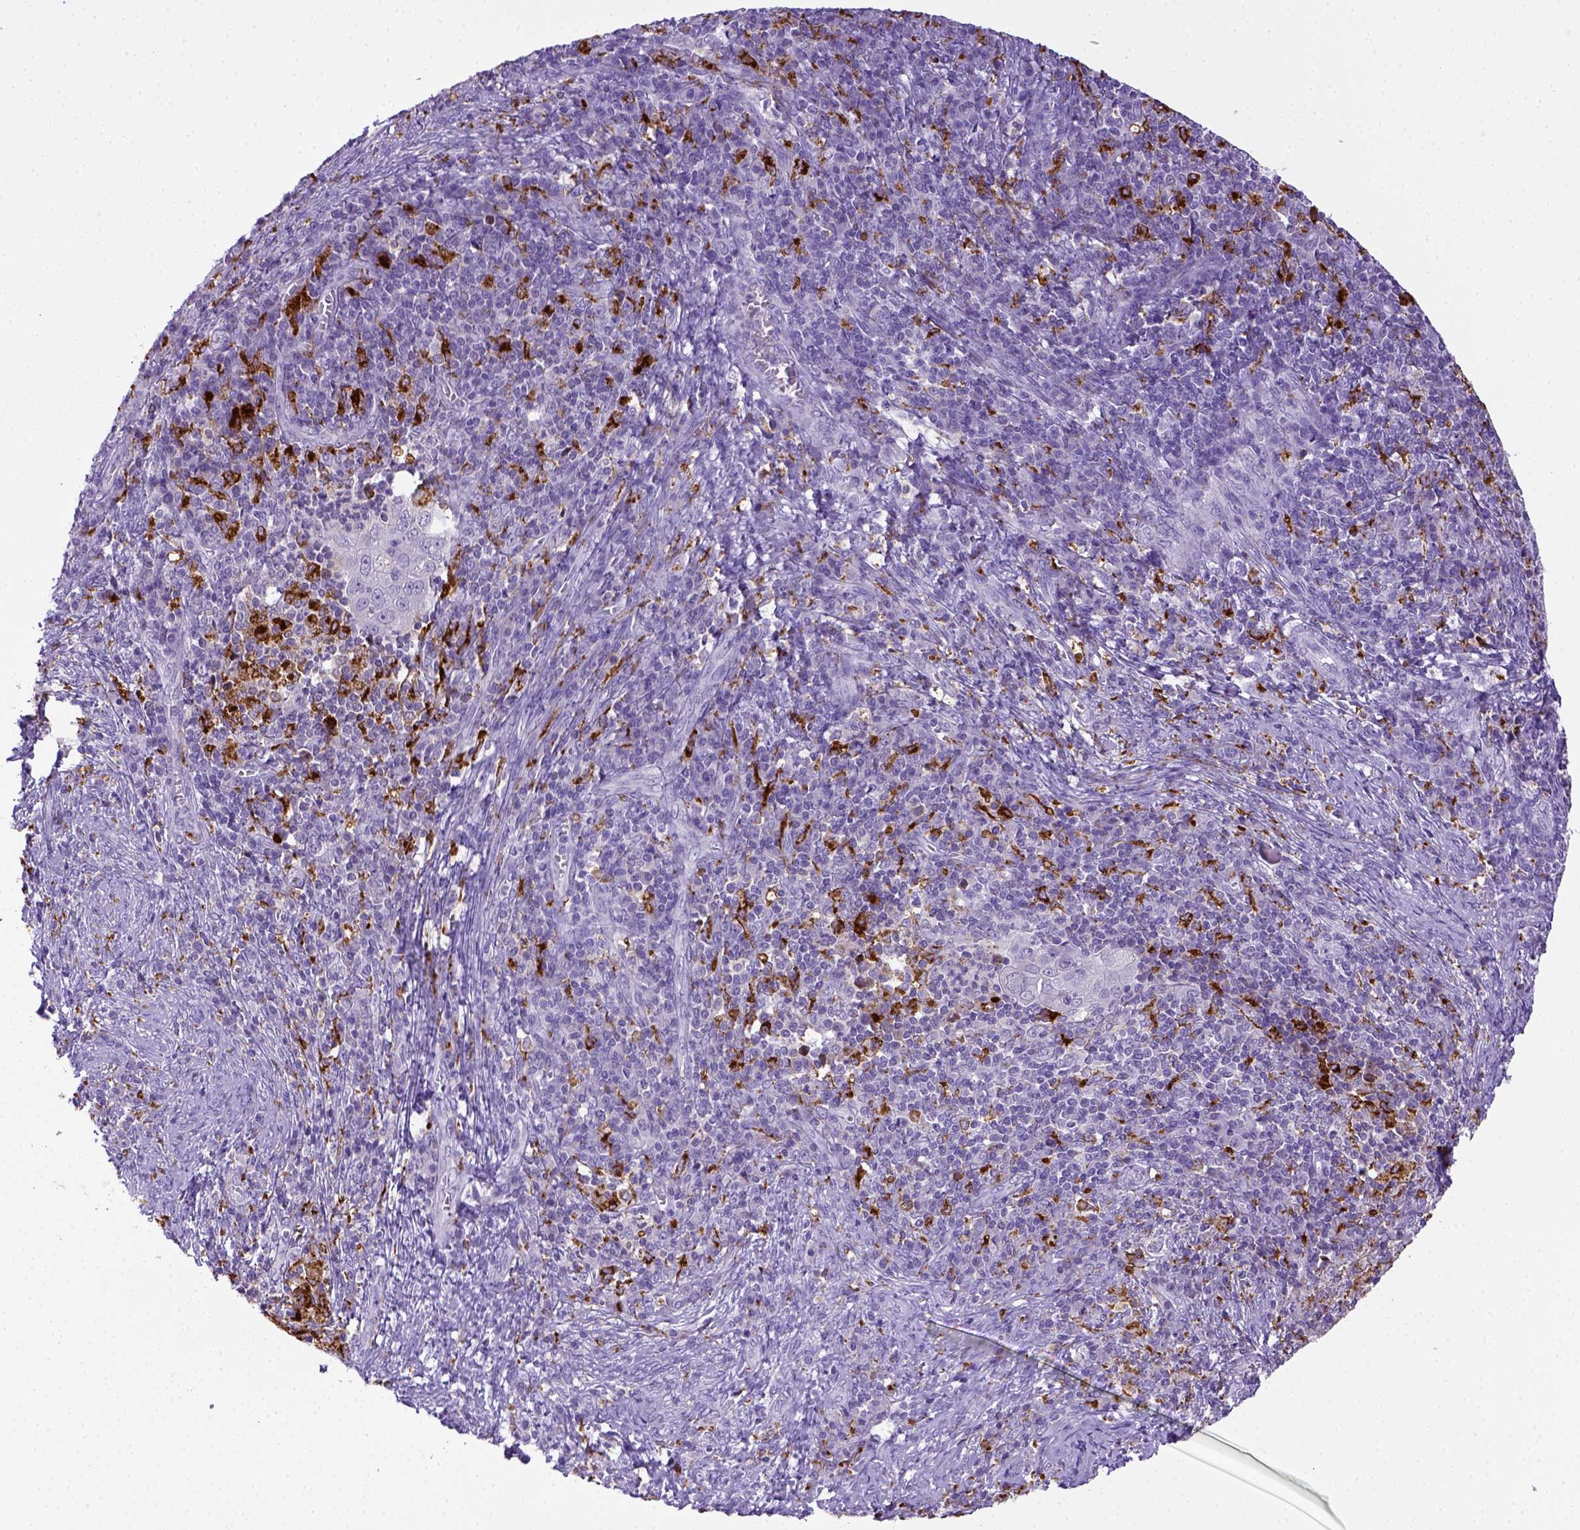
{"staining": {"intensity": "negative", "quantity": "none", "location": "none"}, "tissue": "cervical cancer", "cell_type": "Tumor cells", "image_type": "cancer", "snomed": [{"axis": "morphology", "description": "Squamous cell carcinoma, NOS"}, {"axis": "topography", "description": "Cervix"}], "caption": "This is a histopathology image of IHC staining of squamous cell carcinoma (cervical), which shows no positivity in tumor cells. The staining is performed using DAB brown chromogen with nuclei counter-stained in using hematoxylin.", "gene": "CD68", "patient": {"sex": "female", "age": 39}}